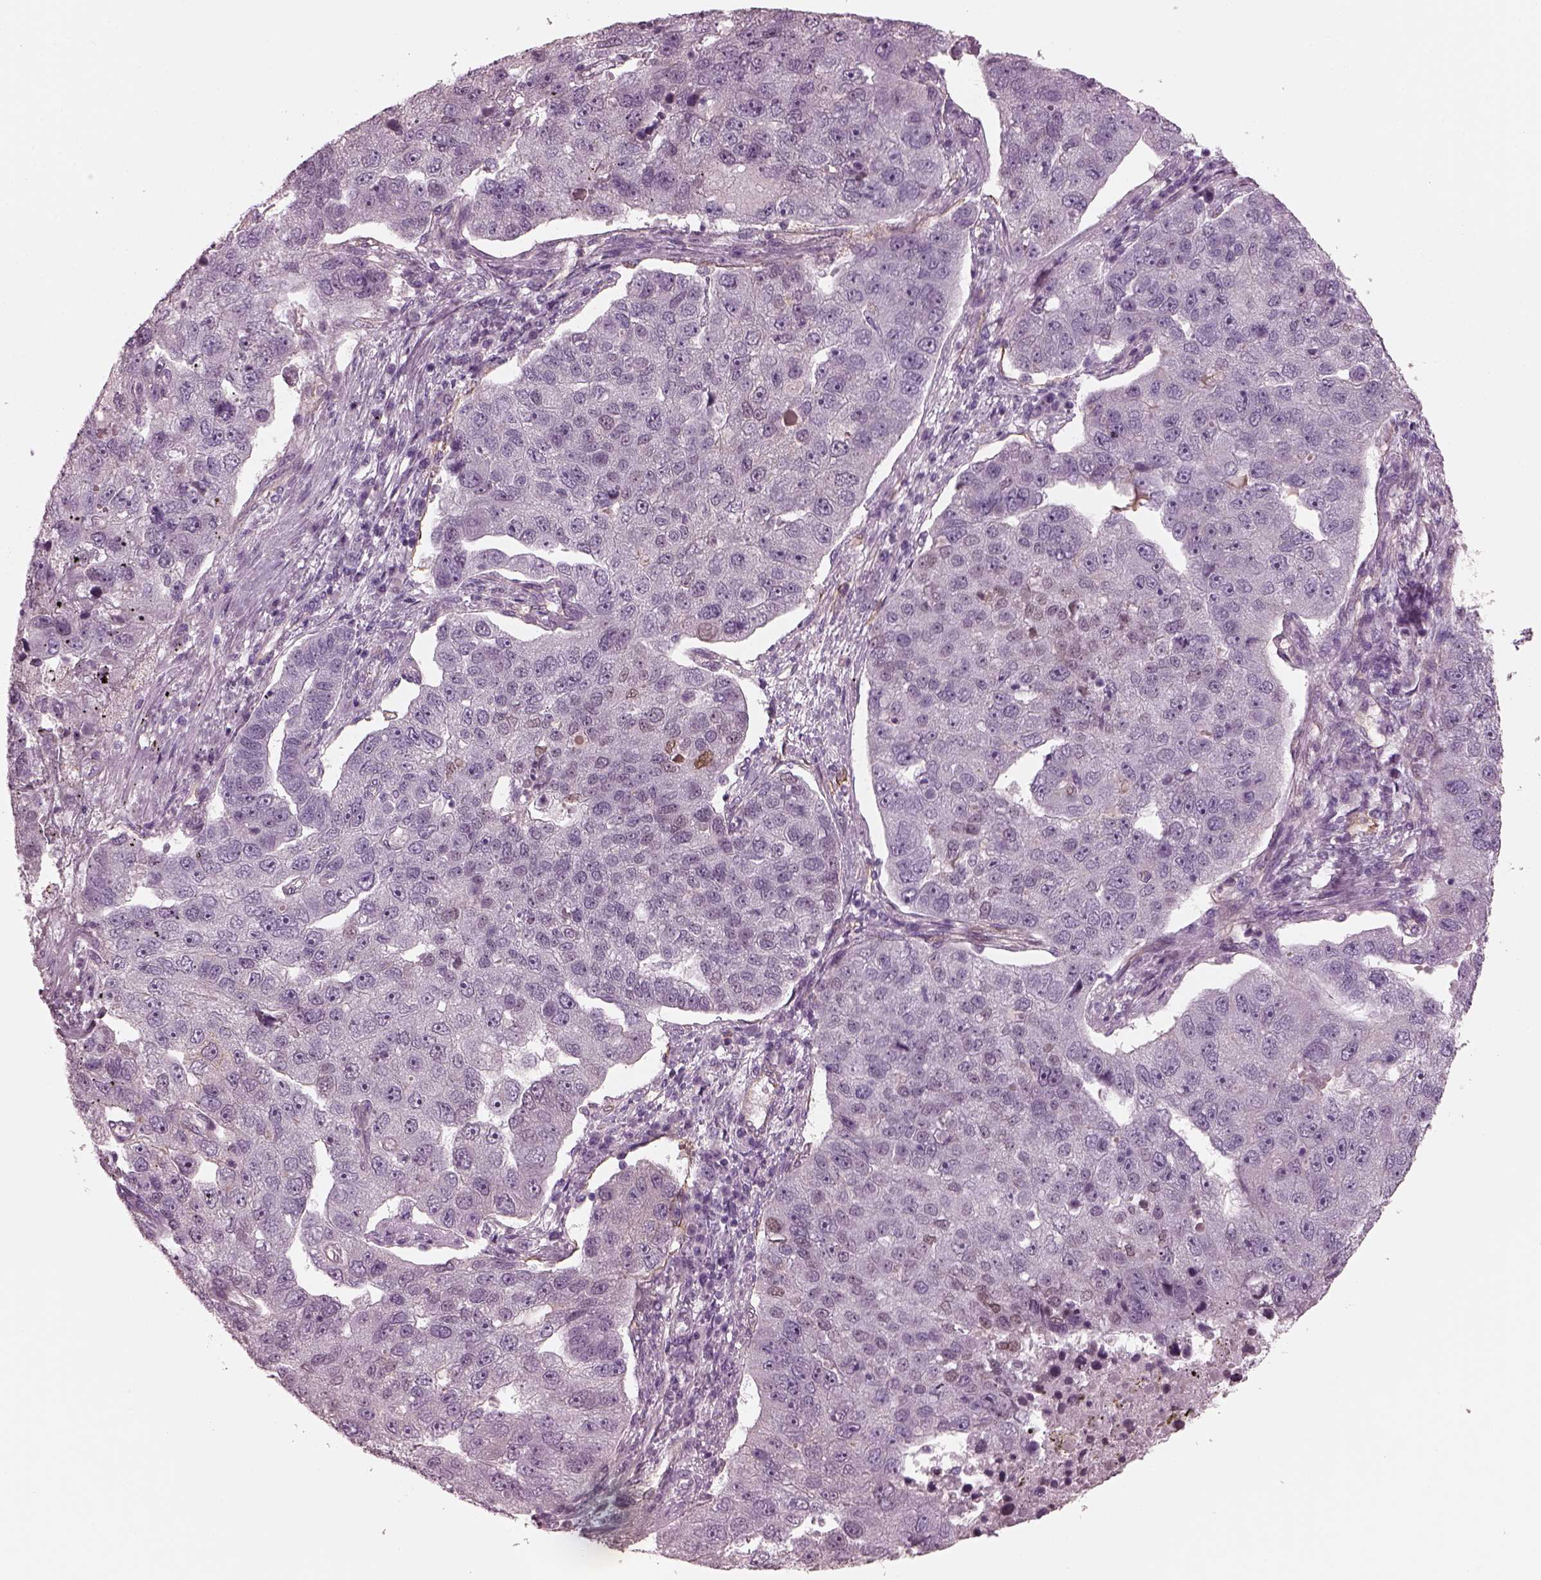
{"staining": {"intensity": "negative", "quantity": "none", "location": "none"}, "tissue": "pancreatic cancer", "cell_type": "Tumor cells", "image_type": "cancer", "snomed": [{"axis": "morphology", "description": "Adenocarcinoma, NOS"}, {"axis": "topography", "description": "Pancreas"}], "caption": "Tumor cells show no significant staining in adenocarcinoma (pancreatic). (Brightfield microscopy of DAB IHC at high magnification).", "gene": "EIF4E1B", "patient": {"sex": "female", "age": 61}}